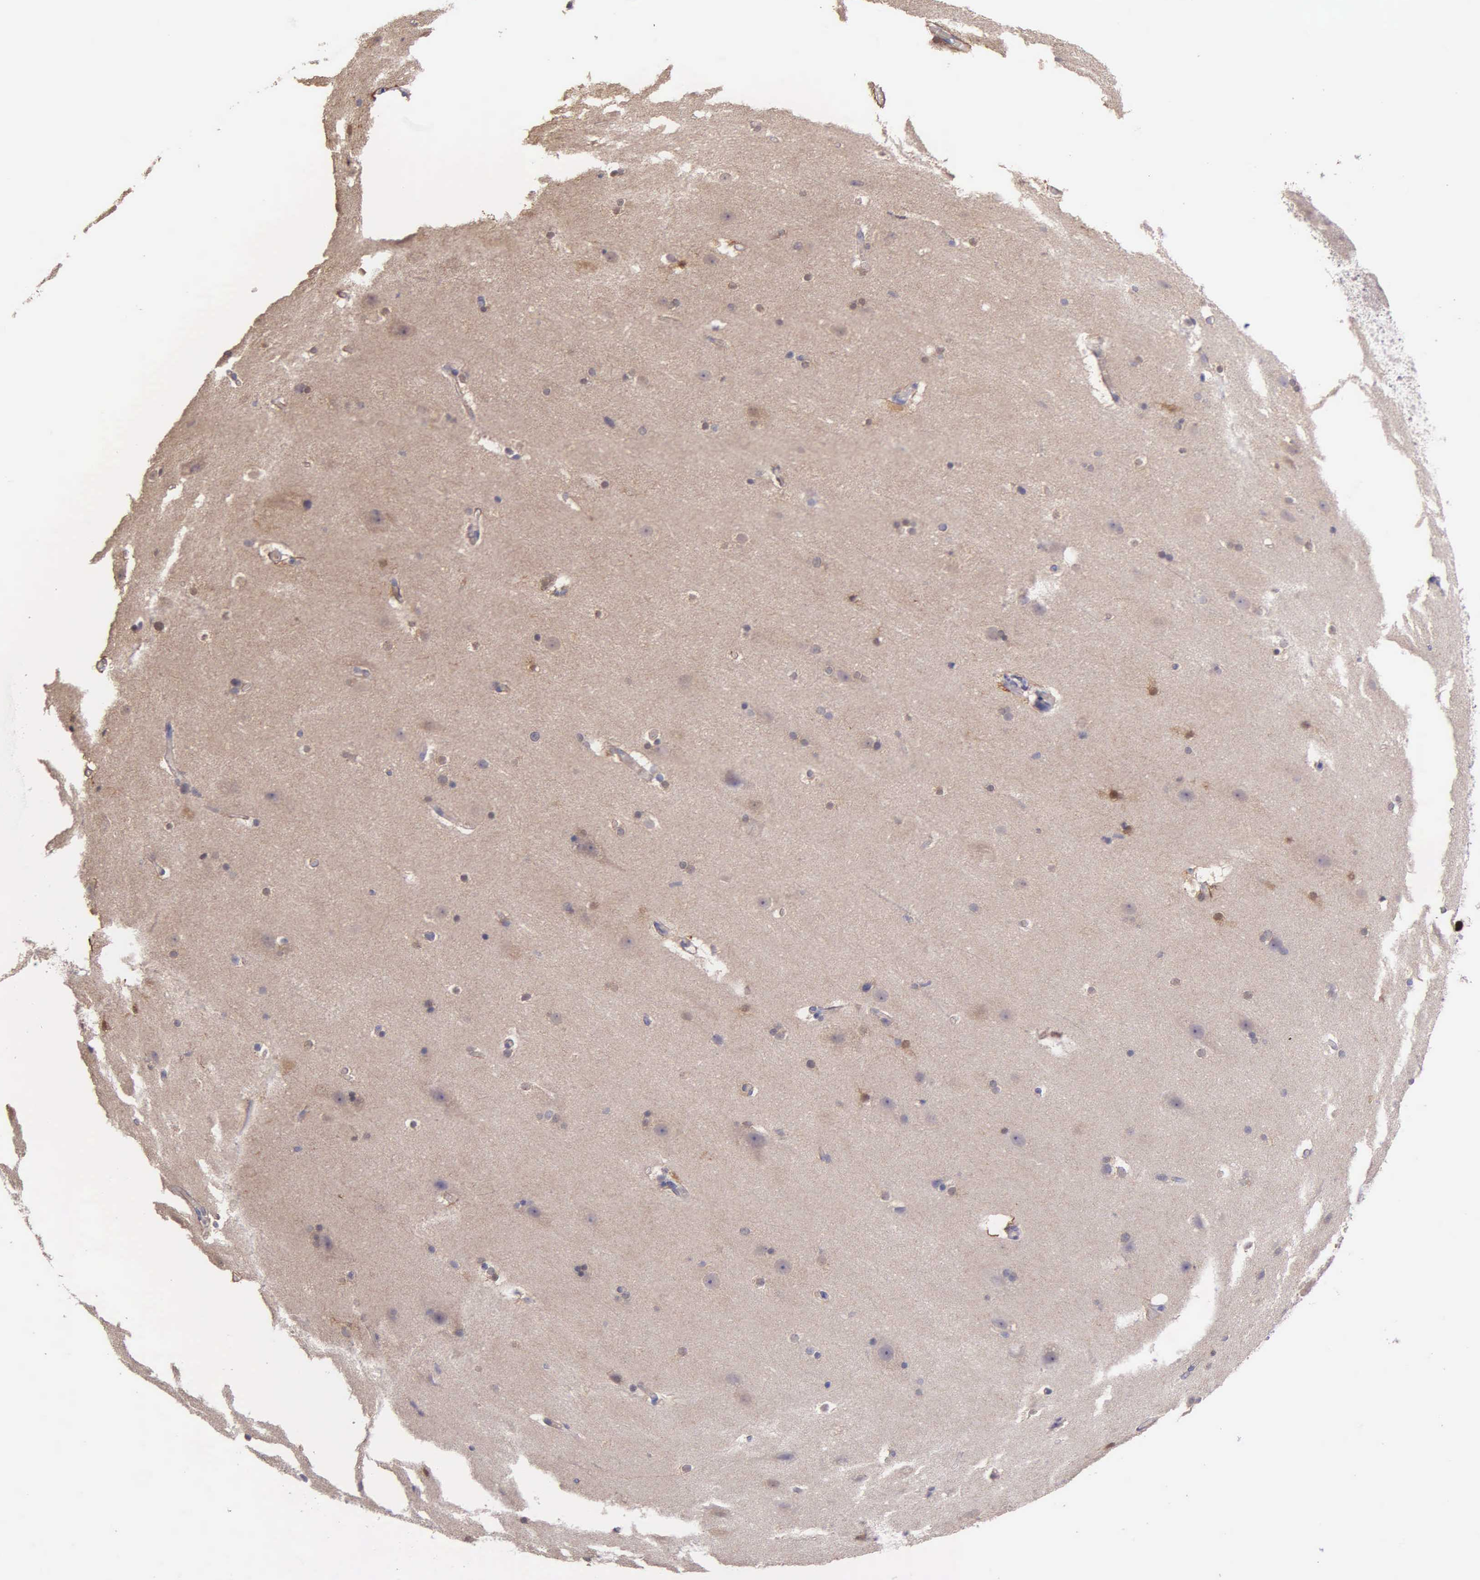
{"staining": {"intensity": "negative", "quantity": "none", "location": "none"}, "tissue": "cerebral cortex", "cell_type": "Endothelial cells", "image_type": "normal", "snomed": [{"axis": "morphology", "description": "Normal tissue, NOS"}, {"axis": "topography", "description": "Cerebral cortex"}, {"axis": "topography", "description": "Hippocampus"}], "caption": "Immunohistochemical staining of unremarkable human cerebral cortex shows no significant positivity in endothelial cells. (Brightfield microscopy of DAB IHC at high magnification).", "gene": "GSTT2B", "patient": {"sex": "female", "age": 19}}